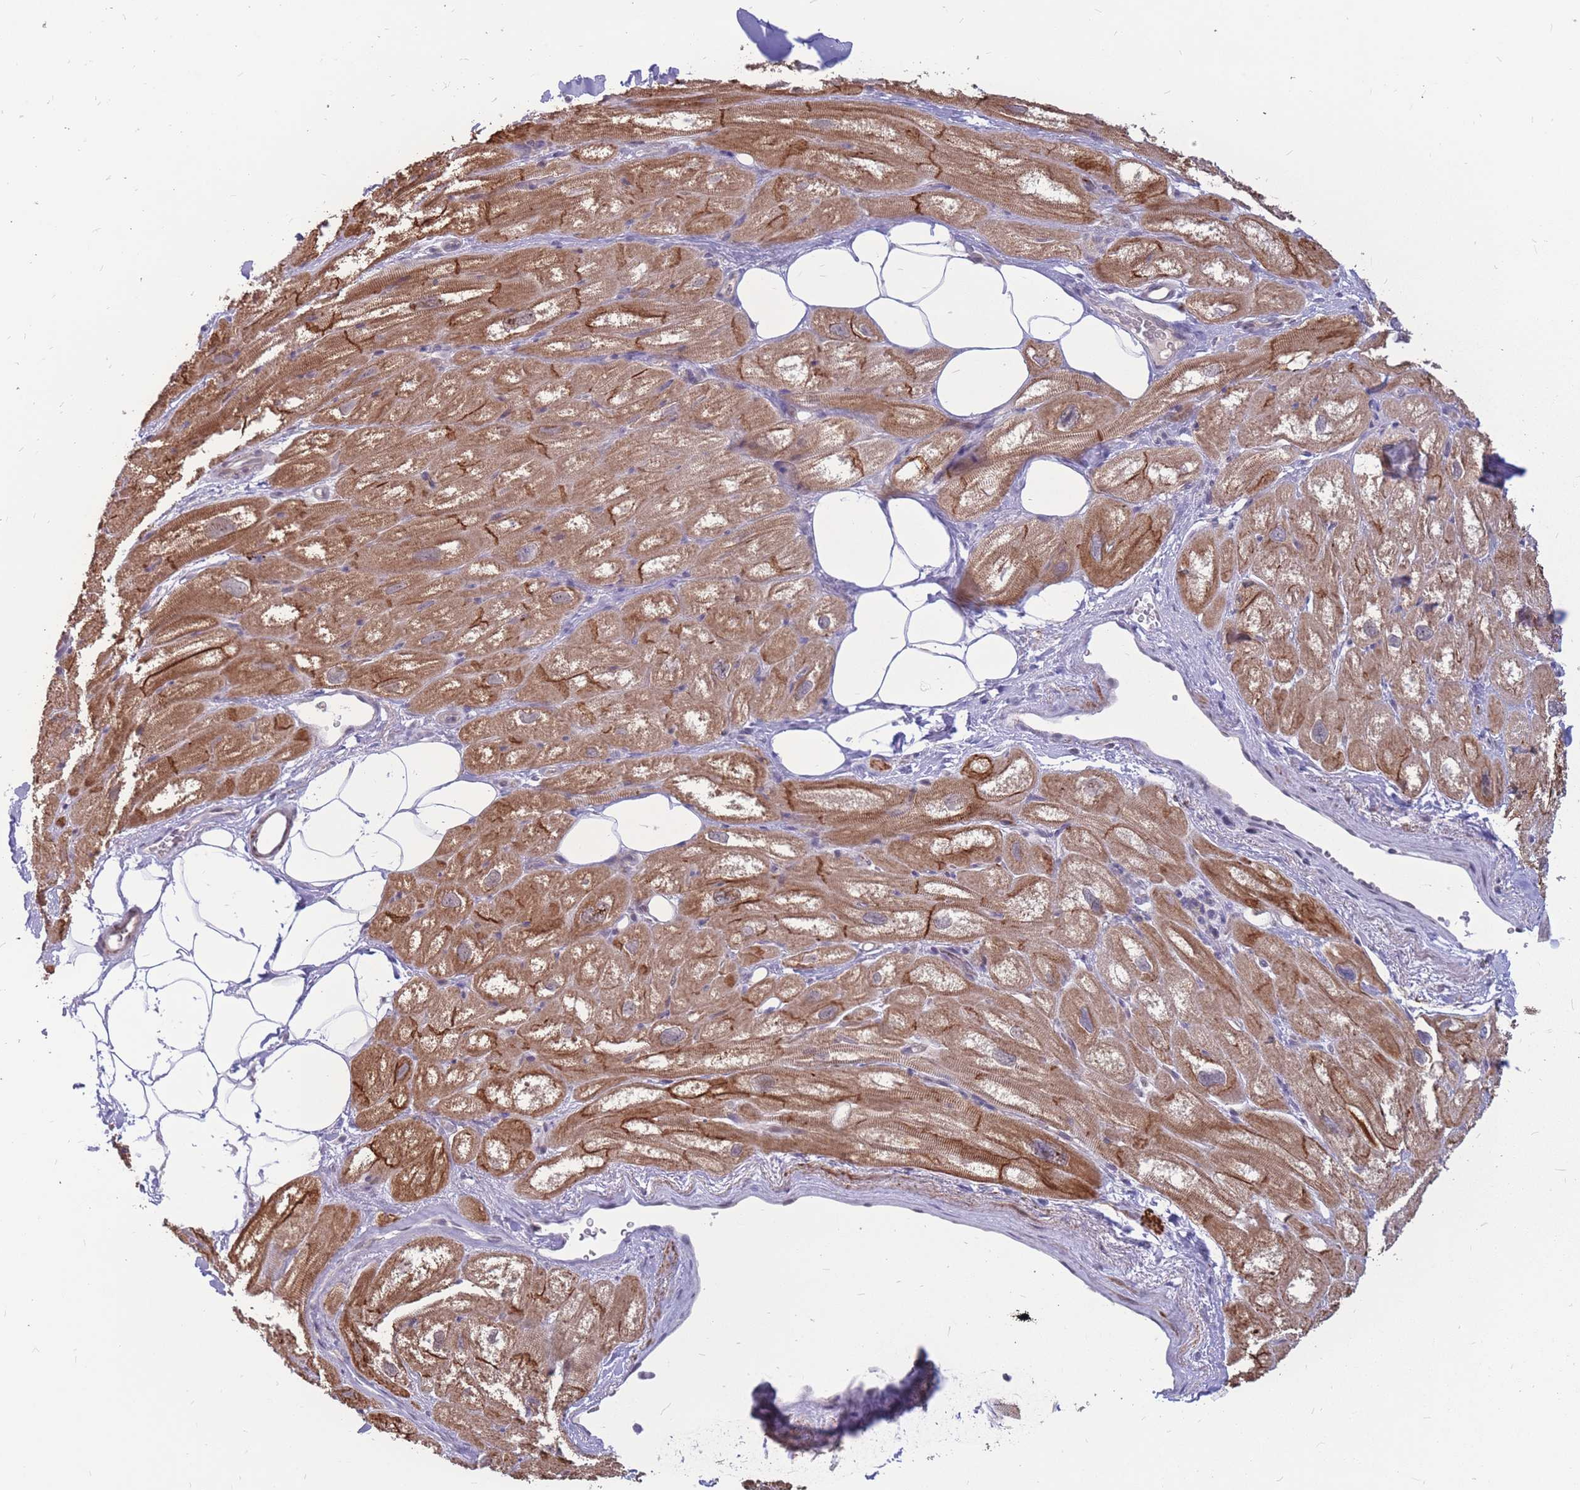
{"staining": {"intensity": "moderate", "quantity": ">75%", "location": "cytoplasmic/membranous"}, "tissue": "heart muscle", "cell_type": "Cardiomyocytes", "image_type": "normal", "snomed": [{"axis": "morphology", "description": "Normal tissue, NOS"}, {"axis": "topography", "description": "Heart"}], "caption": "Immunohistochemical staining of normal heart muscle shows medium levels of moderate cytoplasmic/membranous staining in approximately >75% of cardiomyocytes. Nuclei are stained in blue.", "gene": "ADD2", "patient": {"sex": "male", "age": 50}}